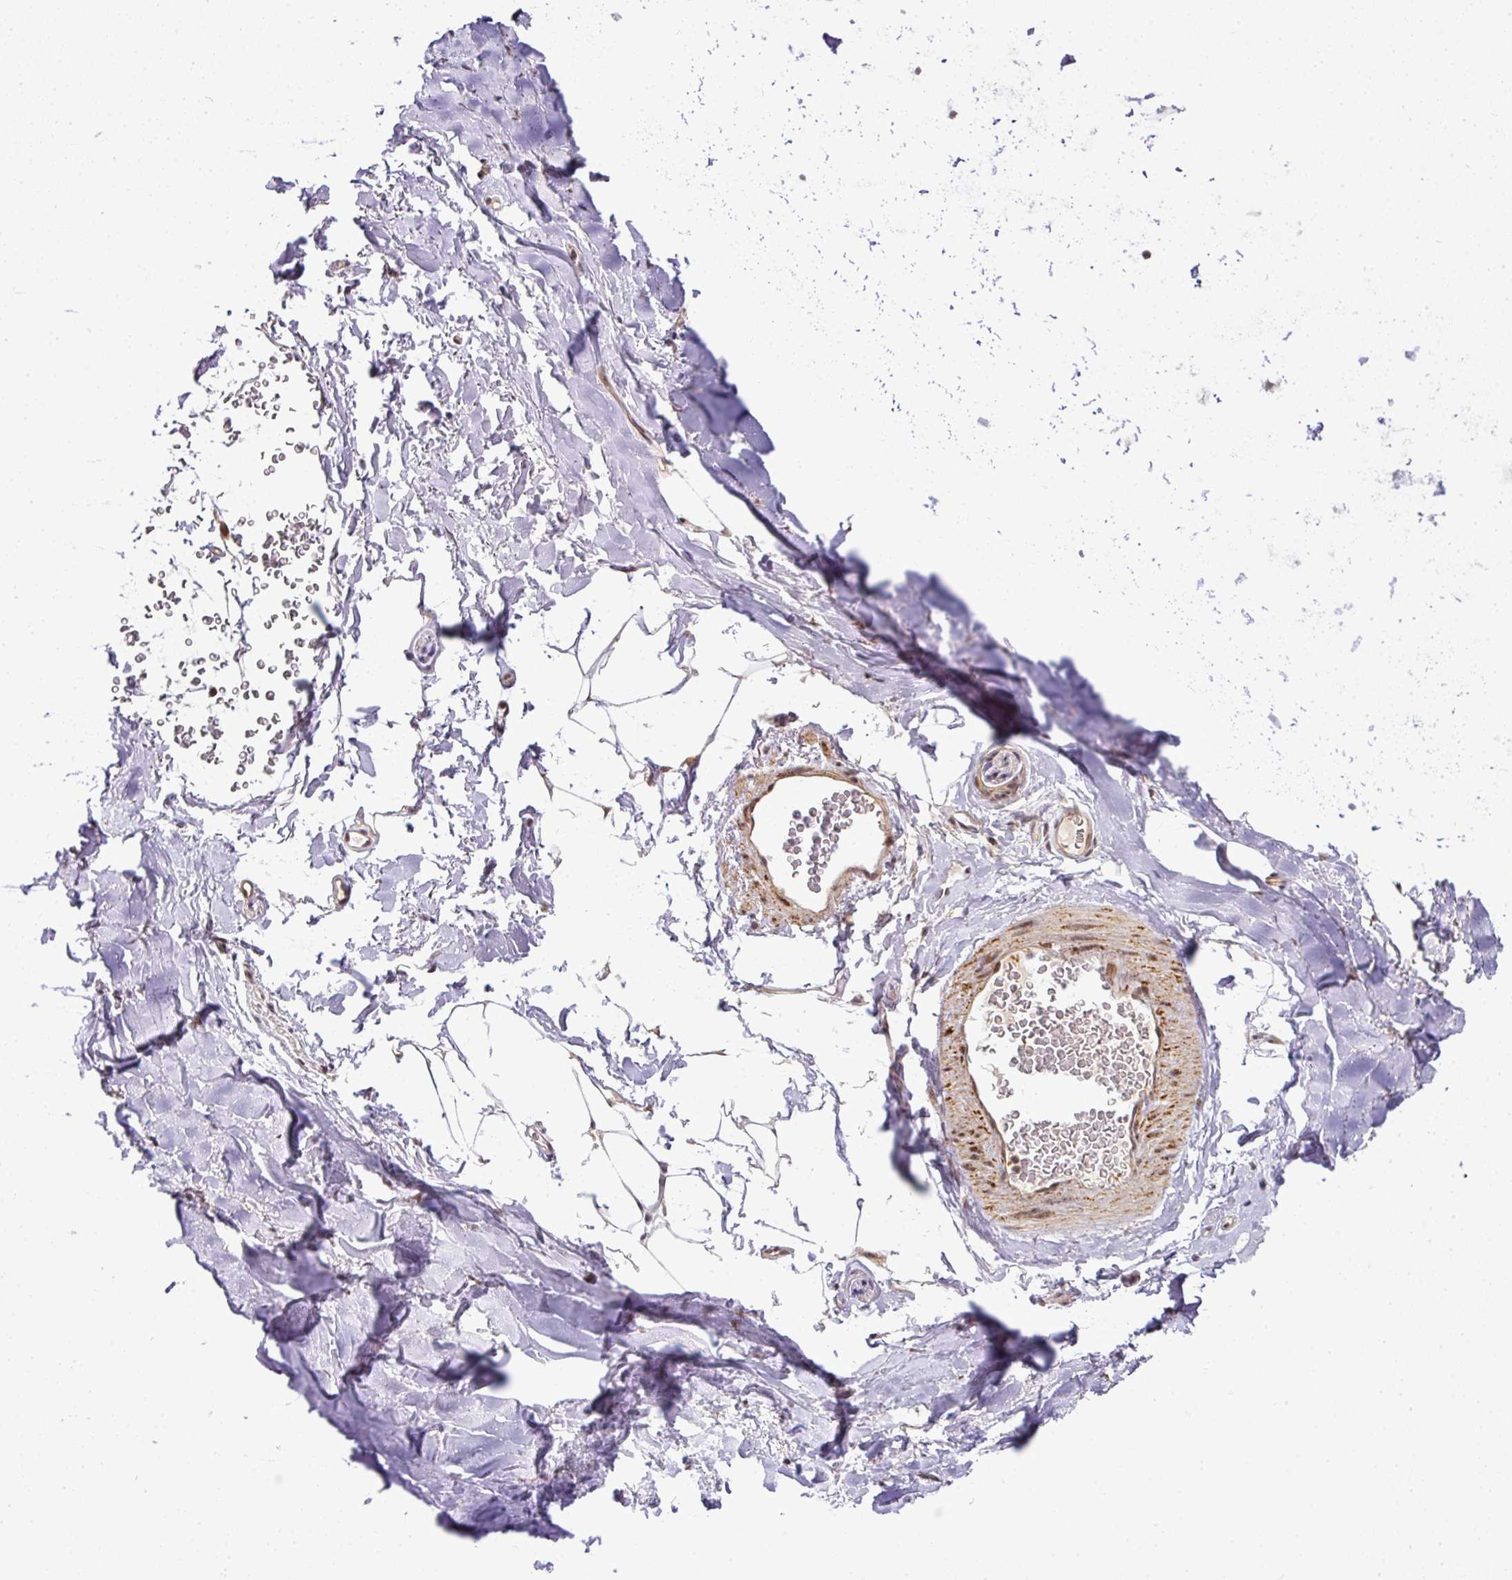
{"staining": {"intensity": "negative", "quantity": "none", "location": "none"}, "tissue": "adipose tissue", "cell_type": "Adipocytes", "image_type": "normal", "snomed": [{"axis": "morphology", "description": "Normal tissue, NOS"}, {"axis": "topography", "description": "Cartilage tissue"}, {"axis": "topography", "description": "Bronchus"}], "caption": "Protein analysis of benign adipose tissue demonstrates no significant expression in adipocytes.", "gene": "C1orf226", "patient": {"sex": "female", "age": 72}}